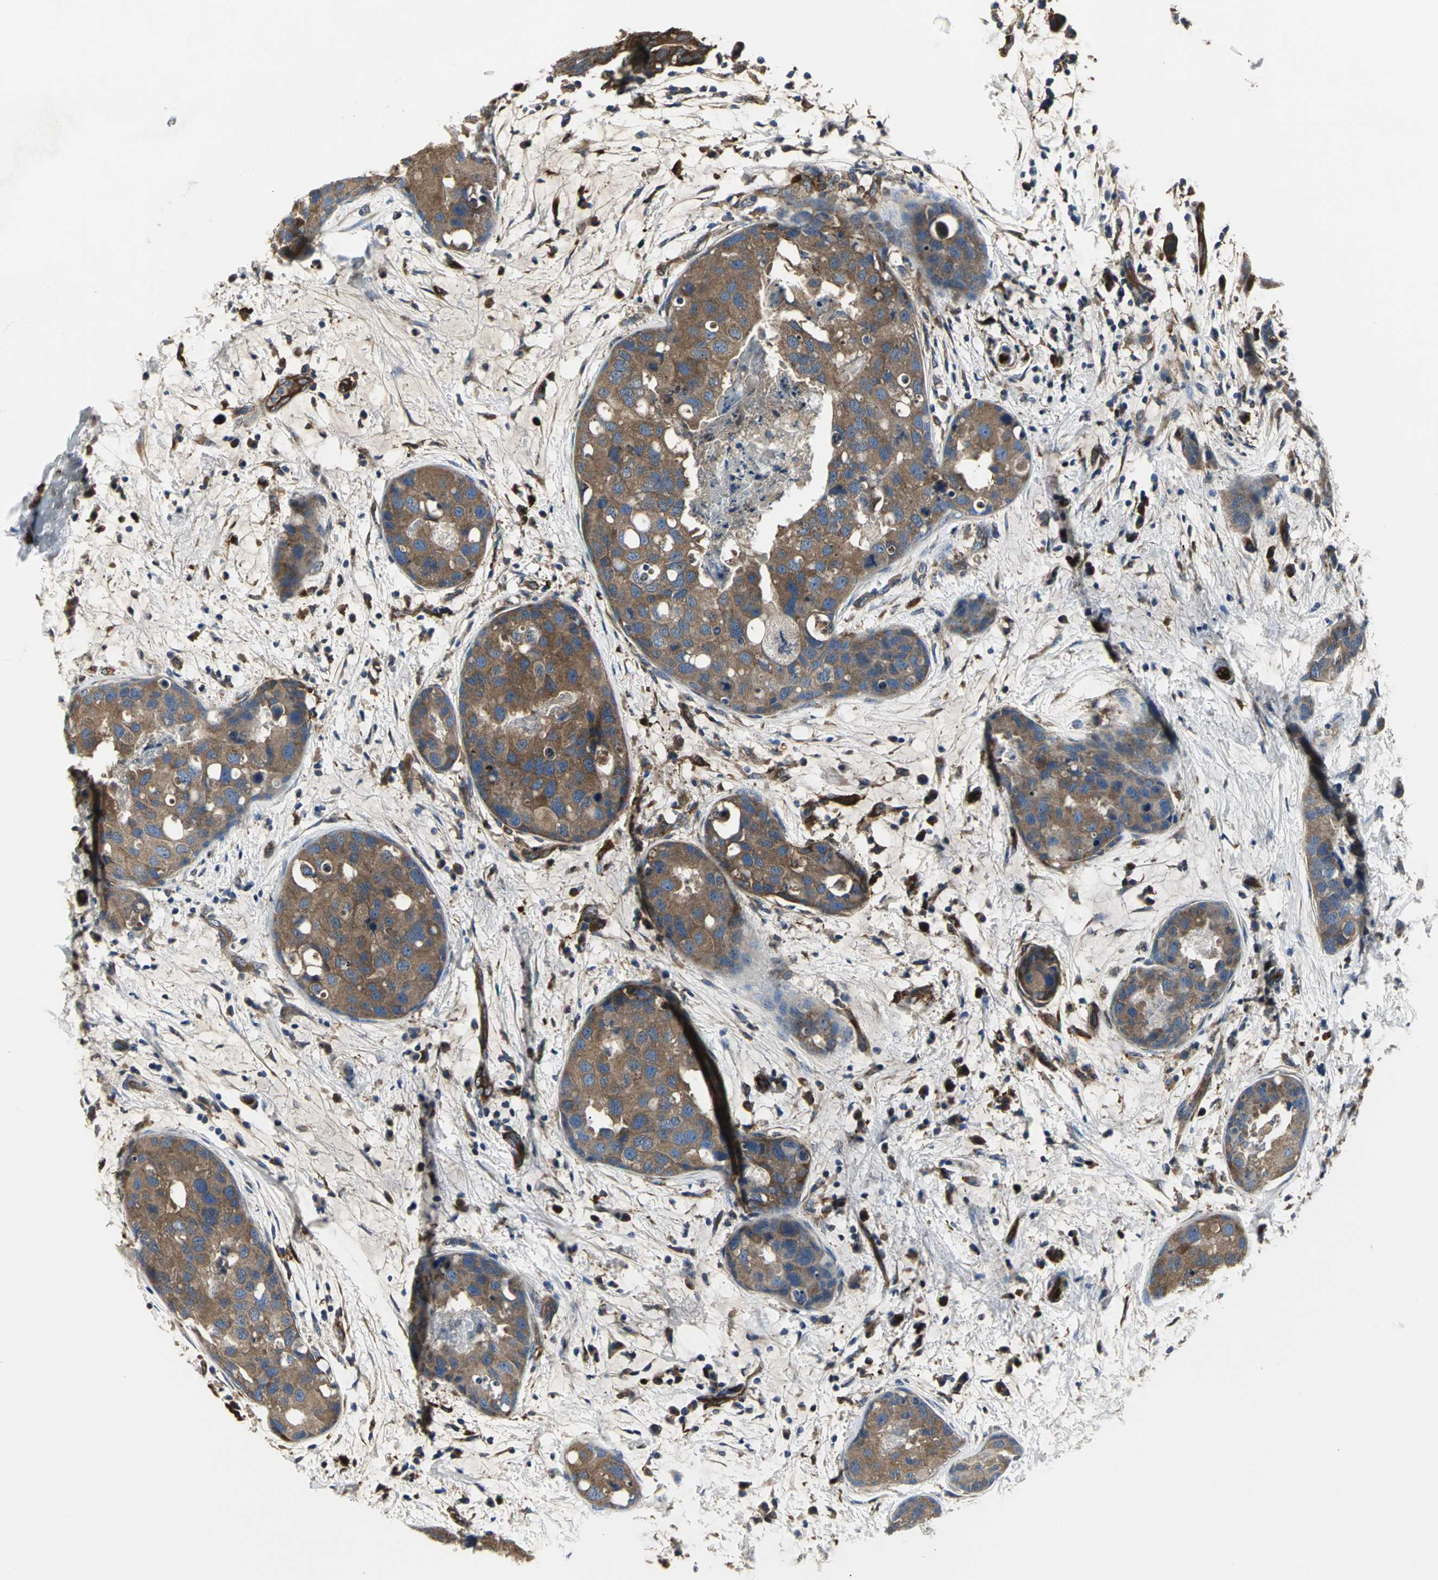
{"staining": {"intensity": "strong", "quantity": ">75%", "location": "cytoplasmic/membranous"}, "tissue": "breast cancer", "cell_type": "Tumor cells", "image_type": "cancer", "snomed": [{"axis": "morphology", "description": "Normal tissue, NOS"}, {"axis": "morphology", "description": "Duct carcinoma"}, {"axis": "topography", "description": "Breast"}], "caption": "Strong cytoplasmic/membranous protein staining is present in about >75% of tumor cells in breast cancer.", "gene": "CHRNB1", "patient": {"sex": "female", "age": 50}}